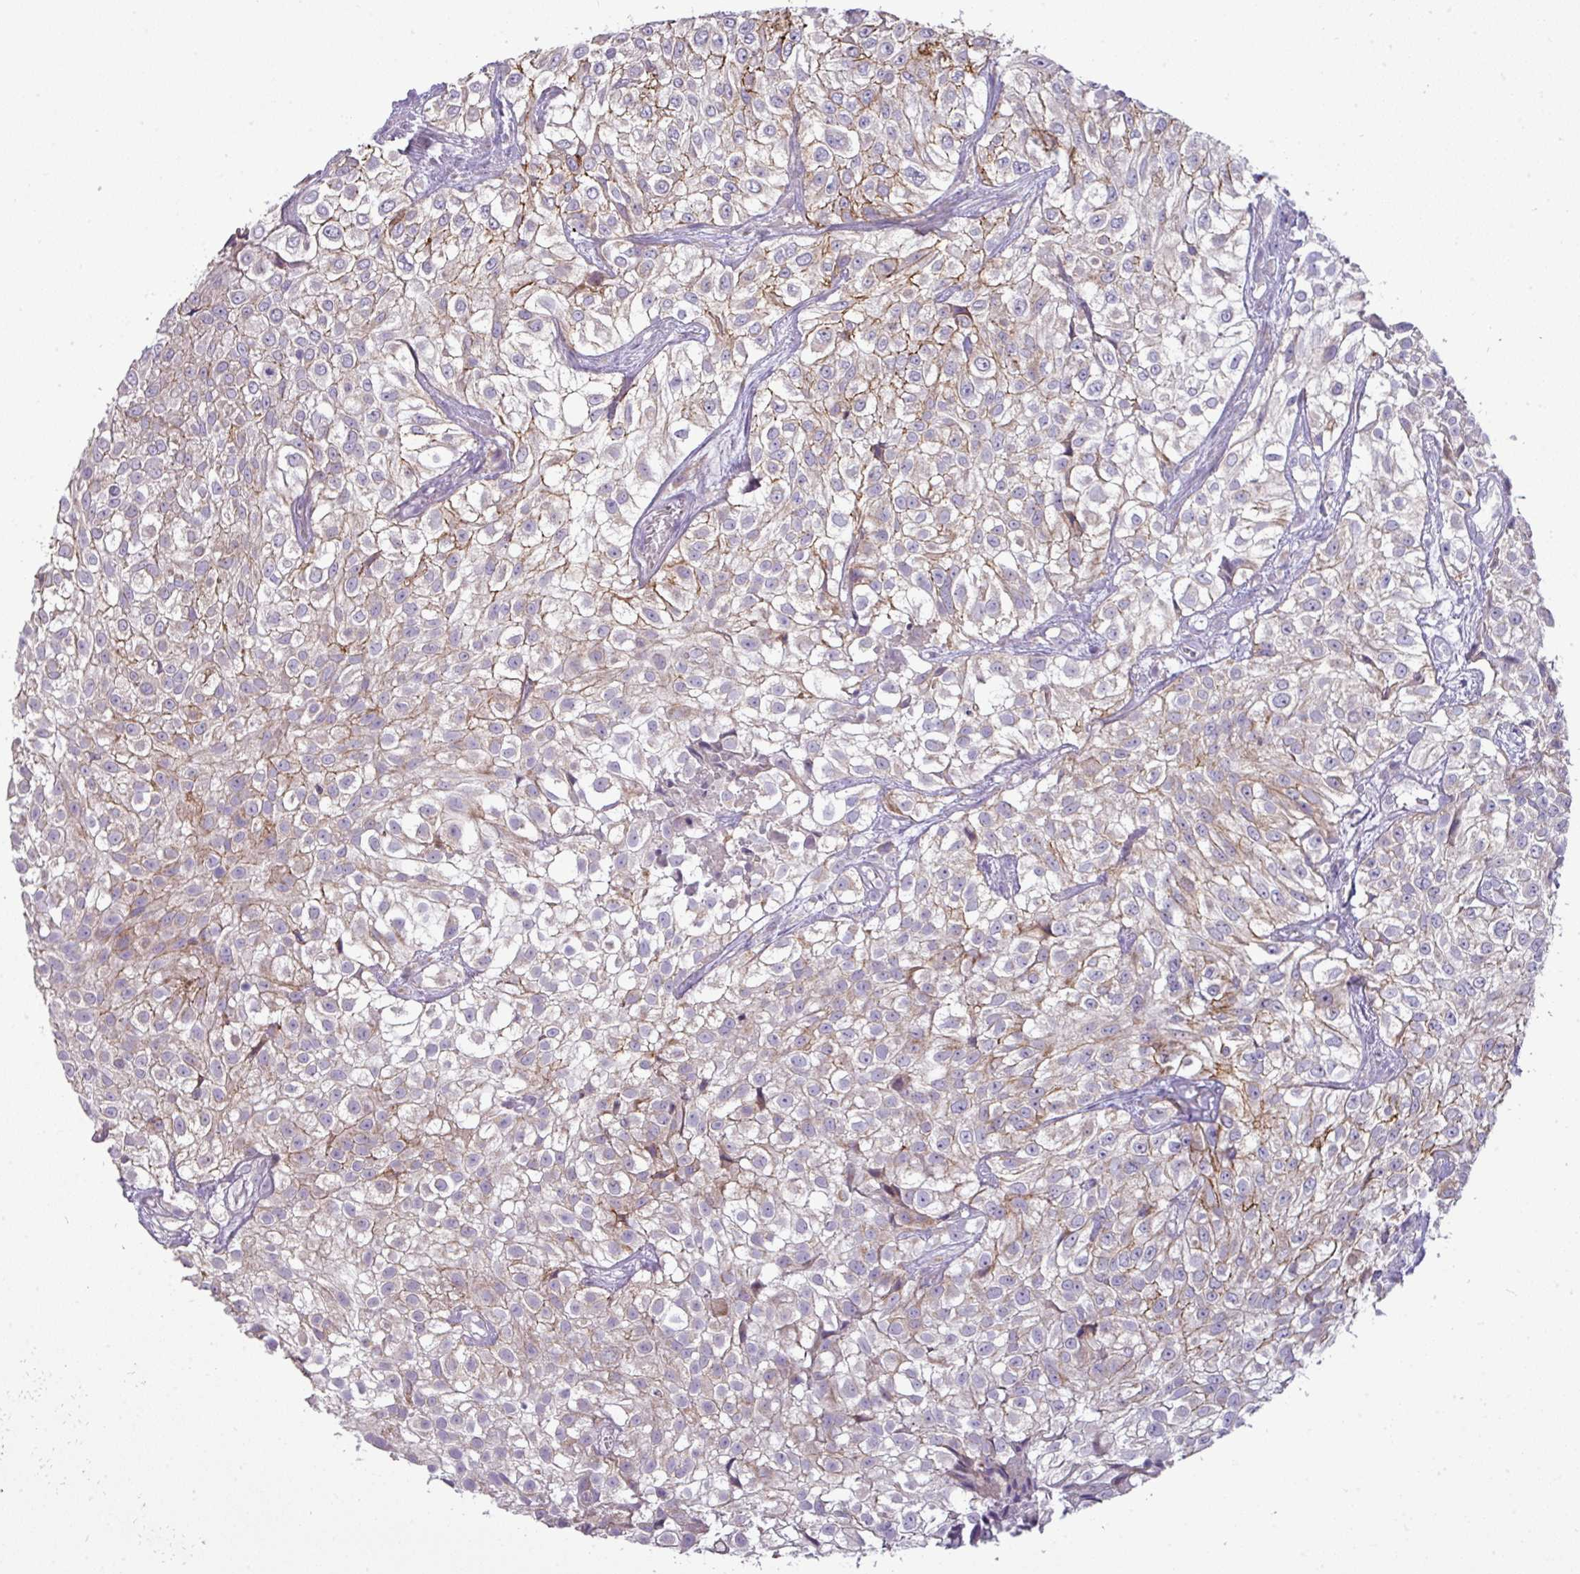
{"staining": {"intensity": "weak", "quantity": "25%-75%", "location": "cytoplasmic/membranous"}, "tissue": "urothelial cancer", "cell_type": "Tumor cells", "image_type": "cancer", "snomed": [{"axis": "morphology", "description": "Urothelial carcinoma, High grade"}, {"axis": "topography", "description": "Urinary bladder"}], "caption": "Urothelial cancer stained with DAB (3,3'-diaminobenzidine) IHC displays low levels of weak cytoplasmic/membranous positivity in about 25%-75% of tumor cells. (brown staining indicates protein expression, while blue staining denotes nuclei).", "gene": "TRAPPC1", "patient": {"sex": "male", "age": 56}}